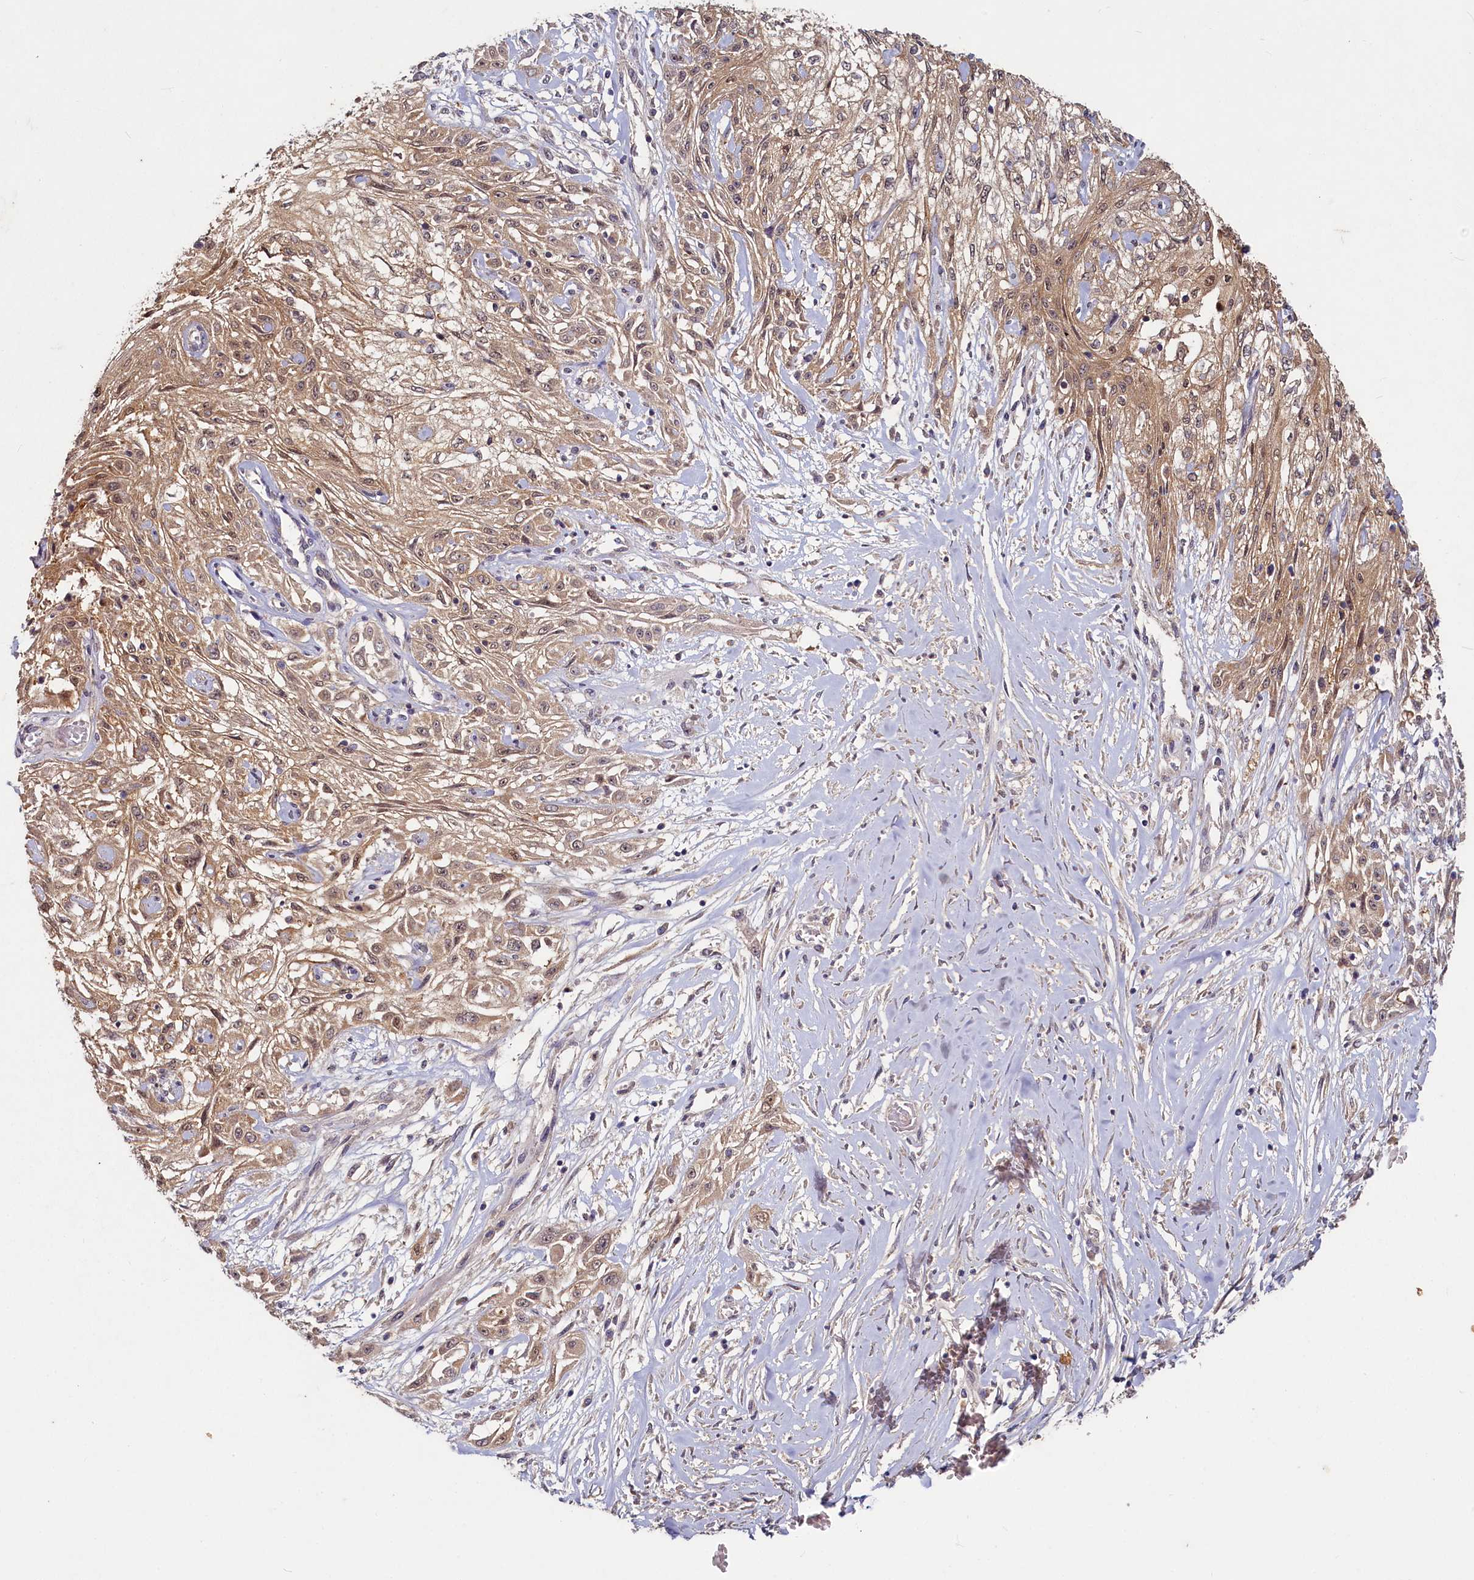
{"staining": {"intensity": "moderate", "quantity": ">75%", "location": "cytoplasmic/membranous"}, "tissue": "skin cancer", "cell_type": "Tumor cells", "image_type": "cancer", "snomed": [{"axis": "morphology", "description": "Squamous cell carcinoma, NOS"}, {"axis": "morphology", "description": "Squamous cell carcinoma, metastatic, NOS"}, {"axis": "topography", "description": "Skin"}, {"axis": "topography", "description": "Lymph node"}], "caption": "IHC of squamous cell carcinoma (skin) displays medium levels of moderate cytoplasmic/membranous expression in approximately >75% of tumor cells.", "gene": "HERC3", "patient": {"sex": "male", "age": 75}}